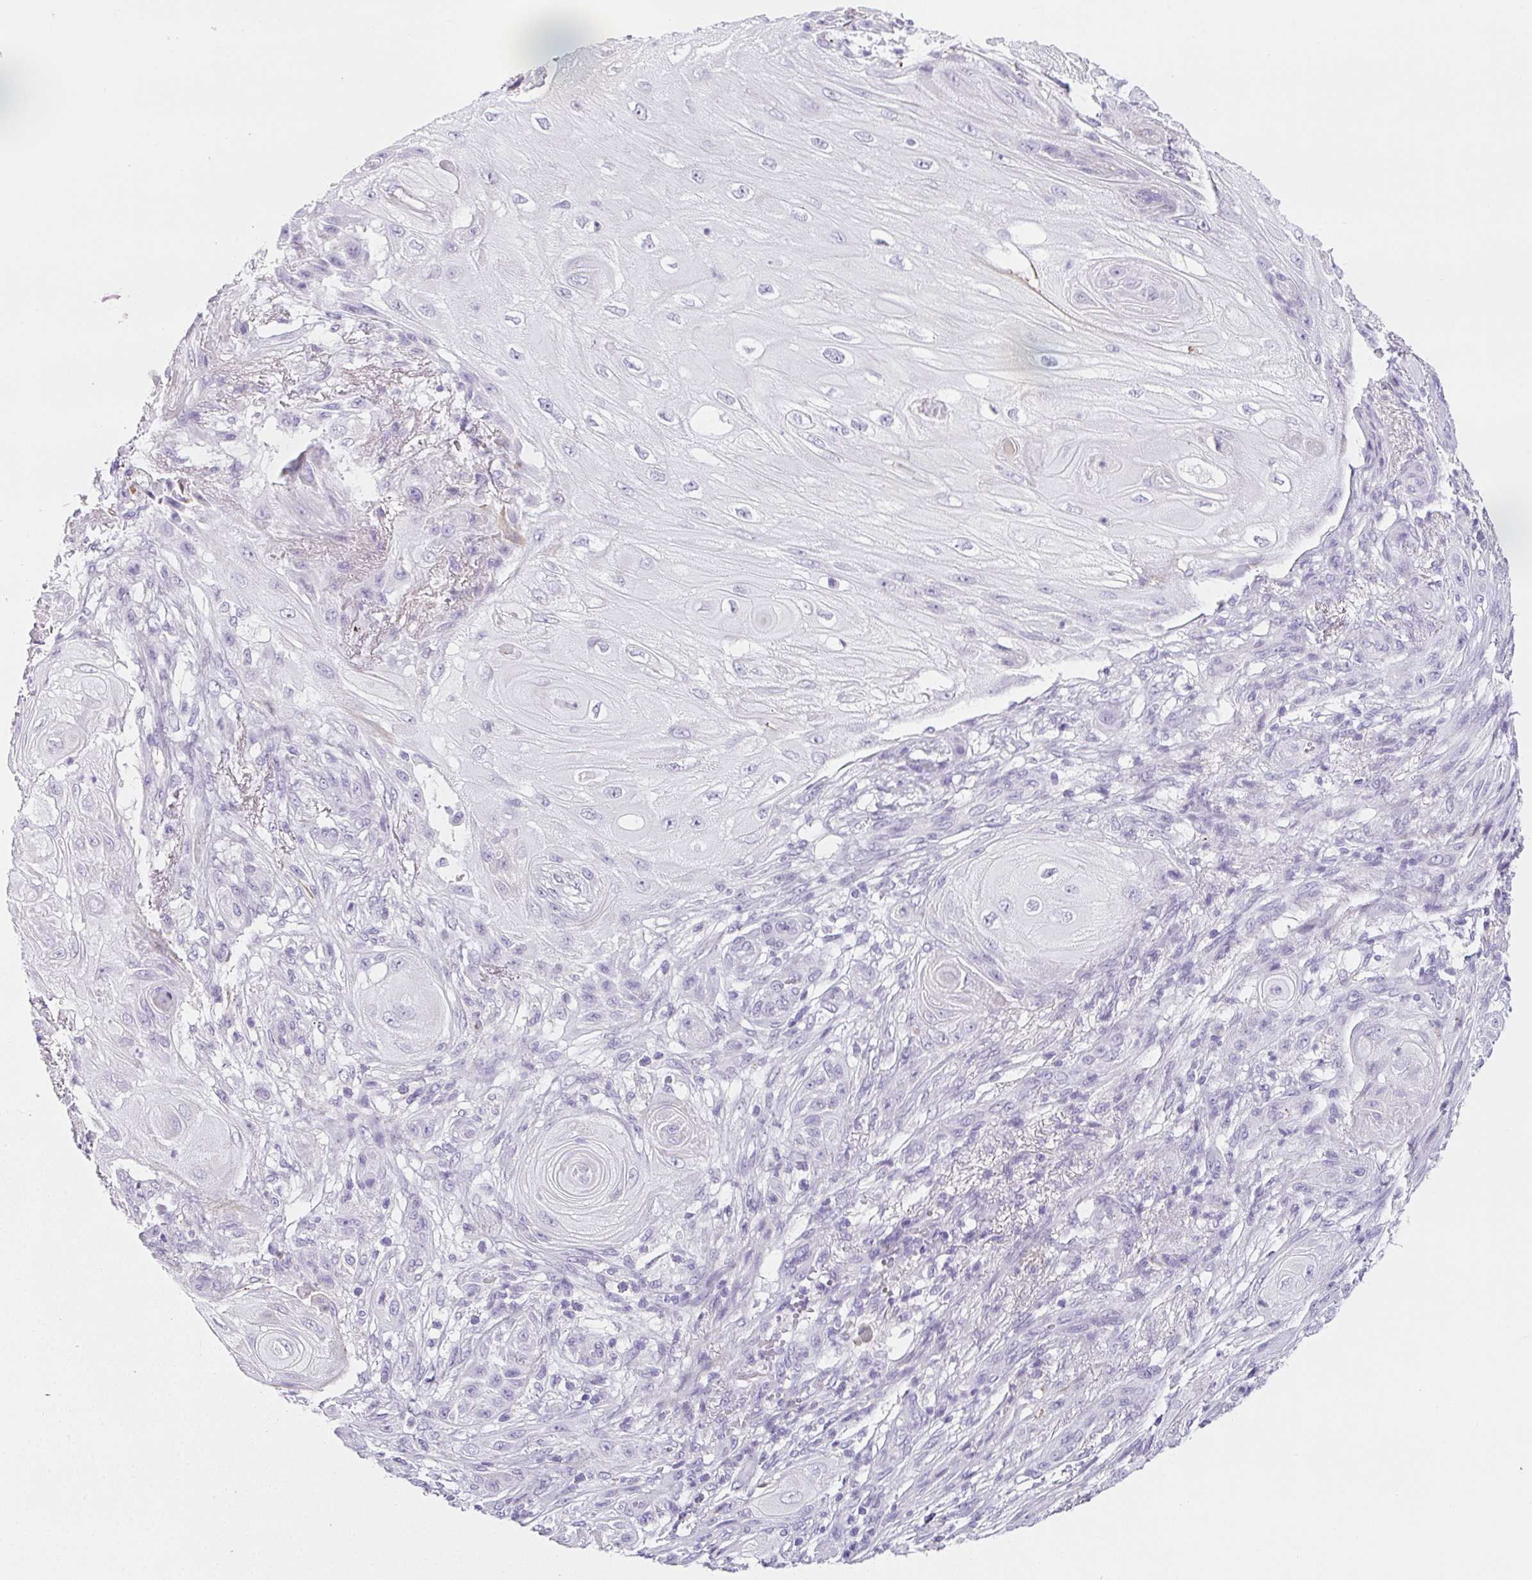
{"staining": {"intensity": "negative", "quantity": "none", "location": "none"}, "tissue": "skin cancer", "cell_type": "Tumor cells", "image_type": "cancer", "snomed": [{"axis": "morphology", "description": "Squamous cell carcinoma, NOS"}, {"axis": "topography", "description": "Skin"}], "caption": "Immunohistochemistry of skin cancer (squamous cell carcinoma) demonstrates no positivity in tumor cells.", "gene": "VTN", "patient": {"sex": "male", "age": 62}}